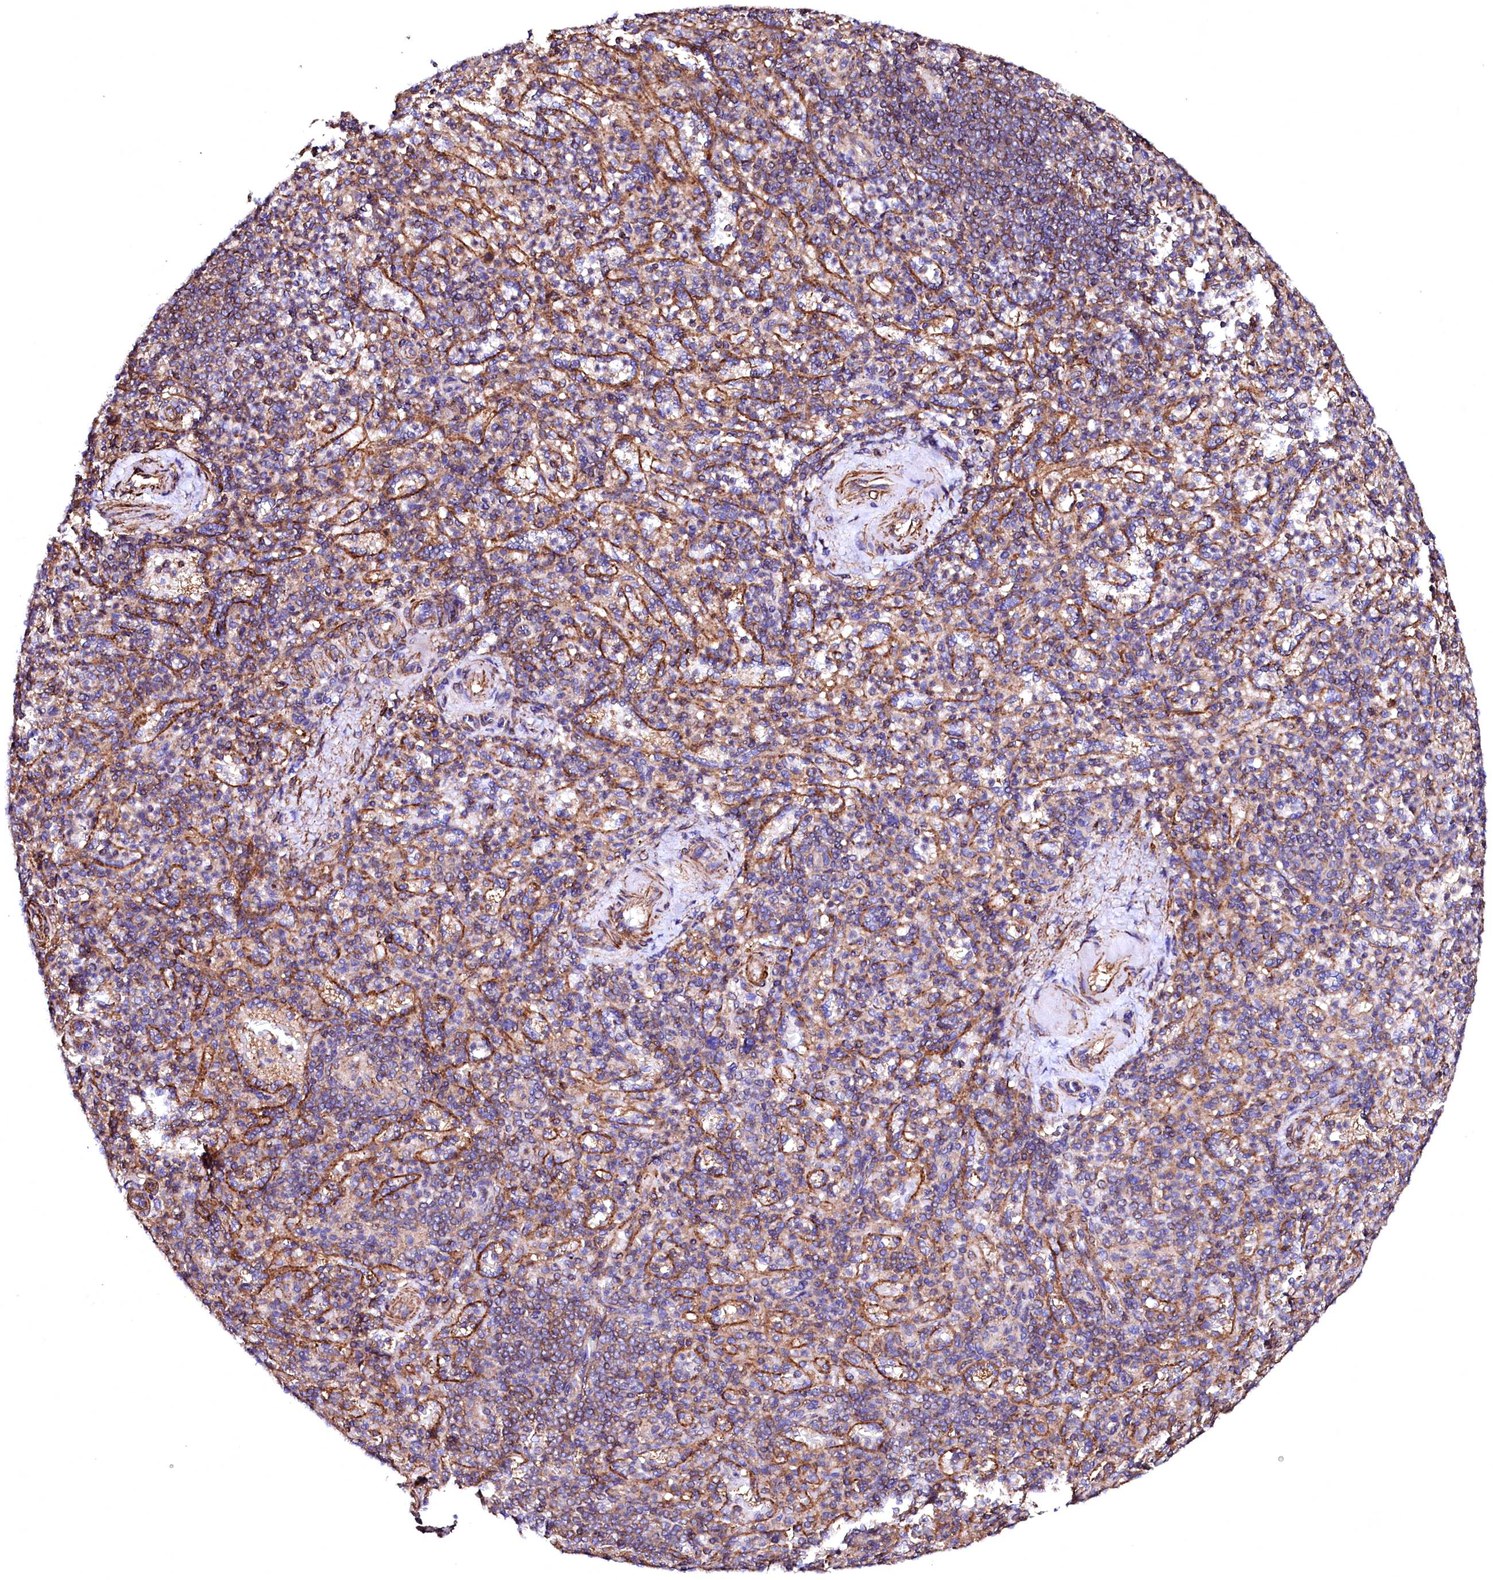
{"staining": {"intensity": "negative", "quantity": "none", "location": "none"}, "tissue": "spleen", "cell_type": "Cells in red pulp", "image_type": "normal", "snomed": [{"axis": "morphology", "description": "Normal tissue, NOS"}, {"axis": "topography", "description": "Spleen"}], "caption": "This is an immunohistochemistry photomicrograph of benign human spleen. There is no staining in cells in red pulp.", "gene": "GPR176", "patient": {"sex": "female", "age": 74}}